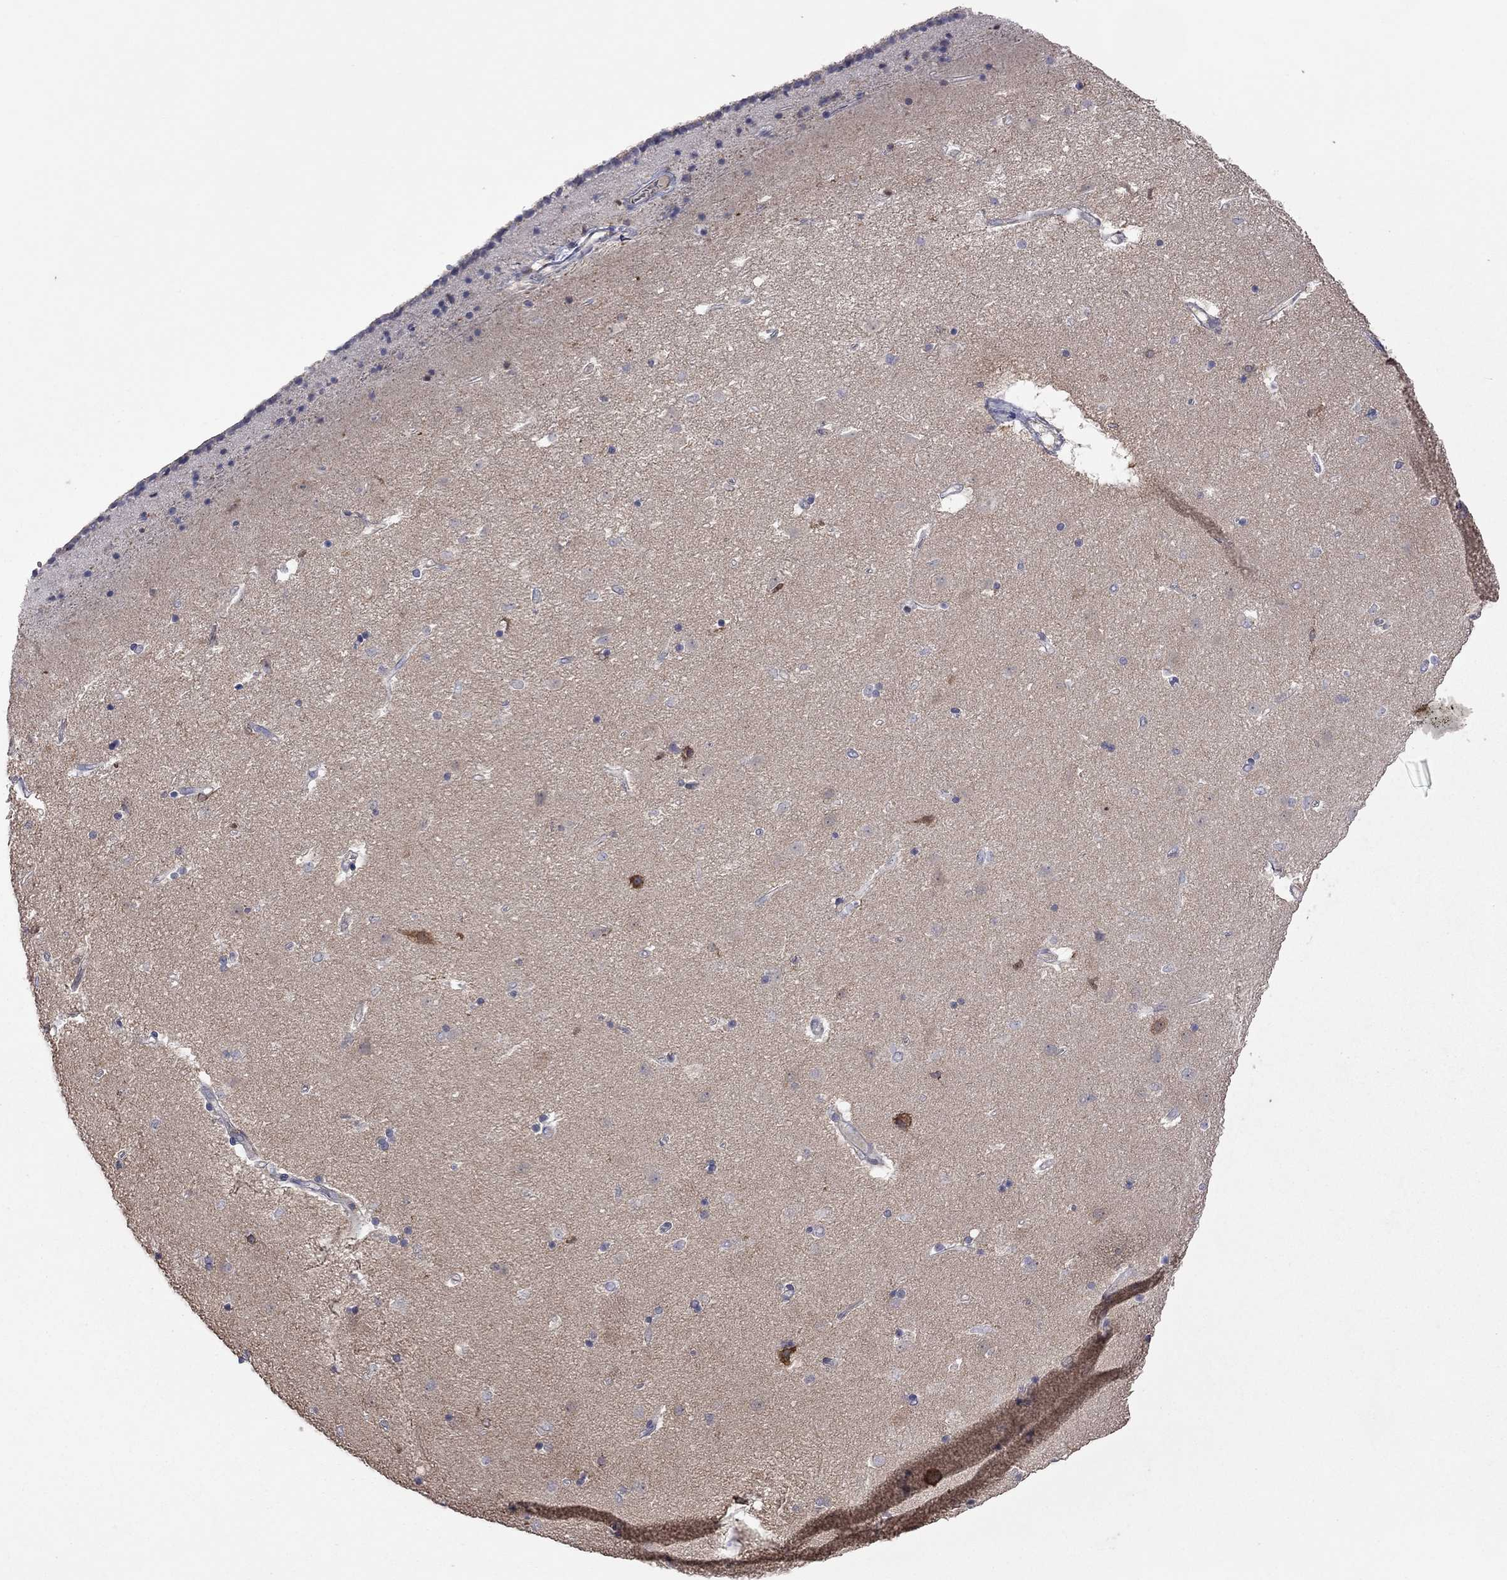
{"staining": {"intensity": "moderate", "quantity": "<25%", "location": "cytoplasmic/membranous"}, "tissue": "caudate", "cell_type": "Glial cells", "image_type": "normal", "snomed": [{"axis": "morphology", "description": "Normal tissue, NOS"}, {"axis": "topography", "description": "Lateral ventricle wall"}], "caption": "DAB immunohistochemical staining of unremarkable human caudate displays moderate cytoplasmic/membranous protein positivity in about <25% of glial cells. (Stains: DAB in brown, nuclei in blue, Microscopy: brightfield microscopy at high magnification).", "gene": "ENSG00000288520", "patient": {"sex": "female", "age": 71}}